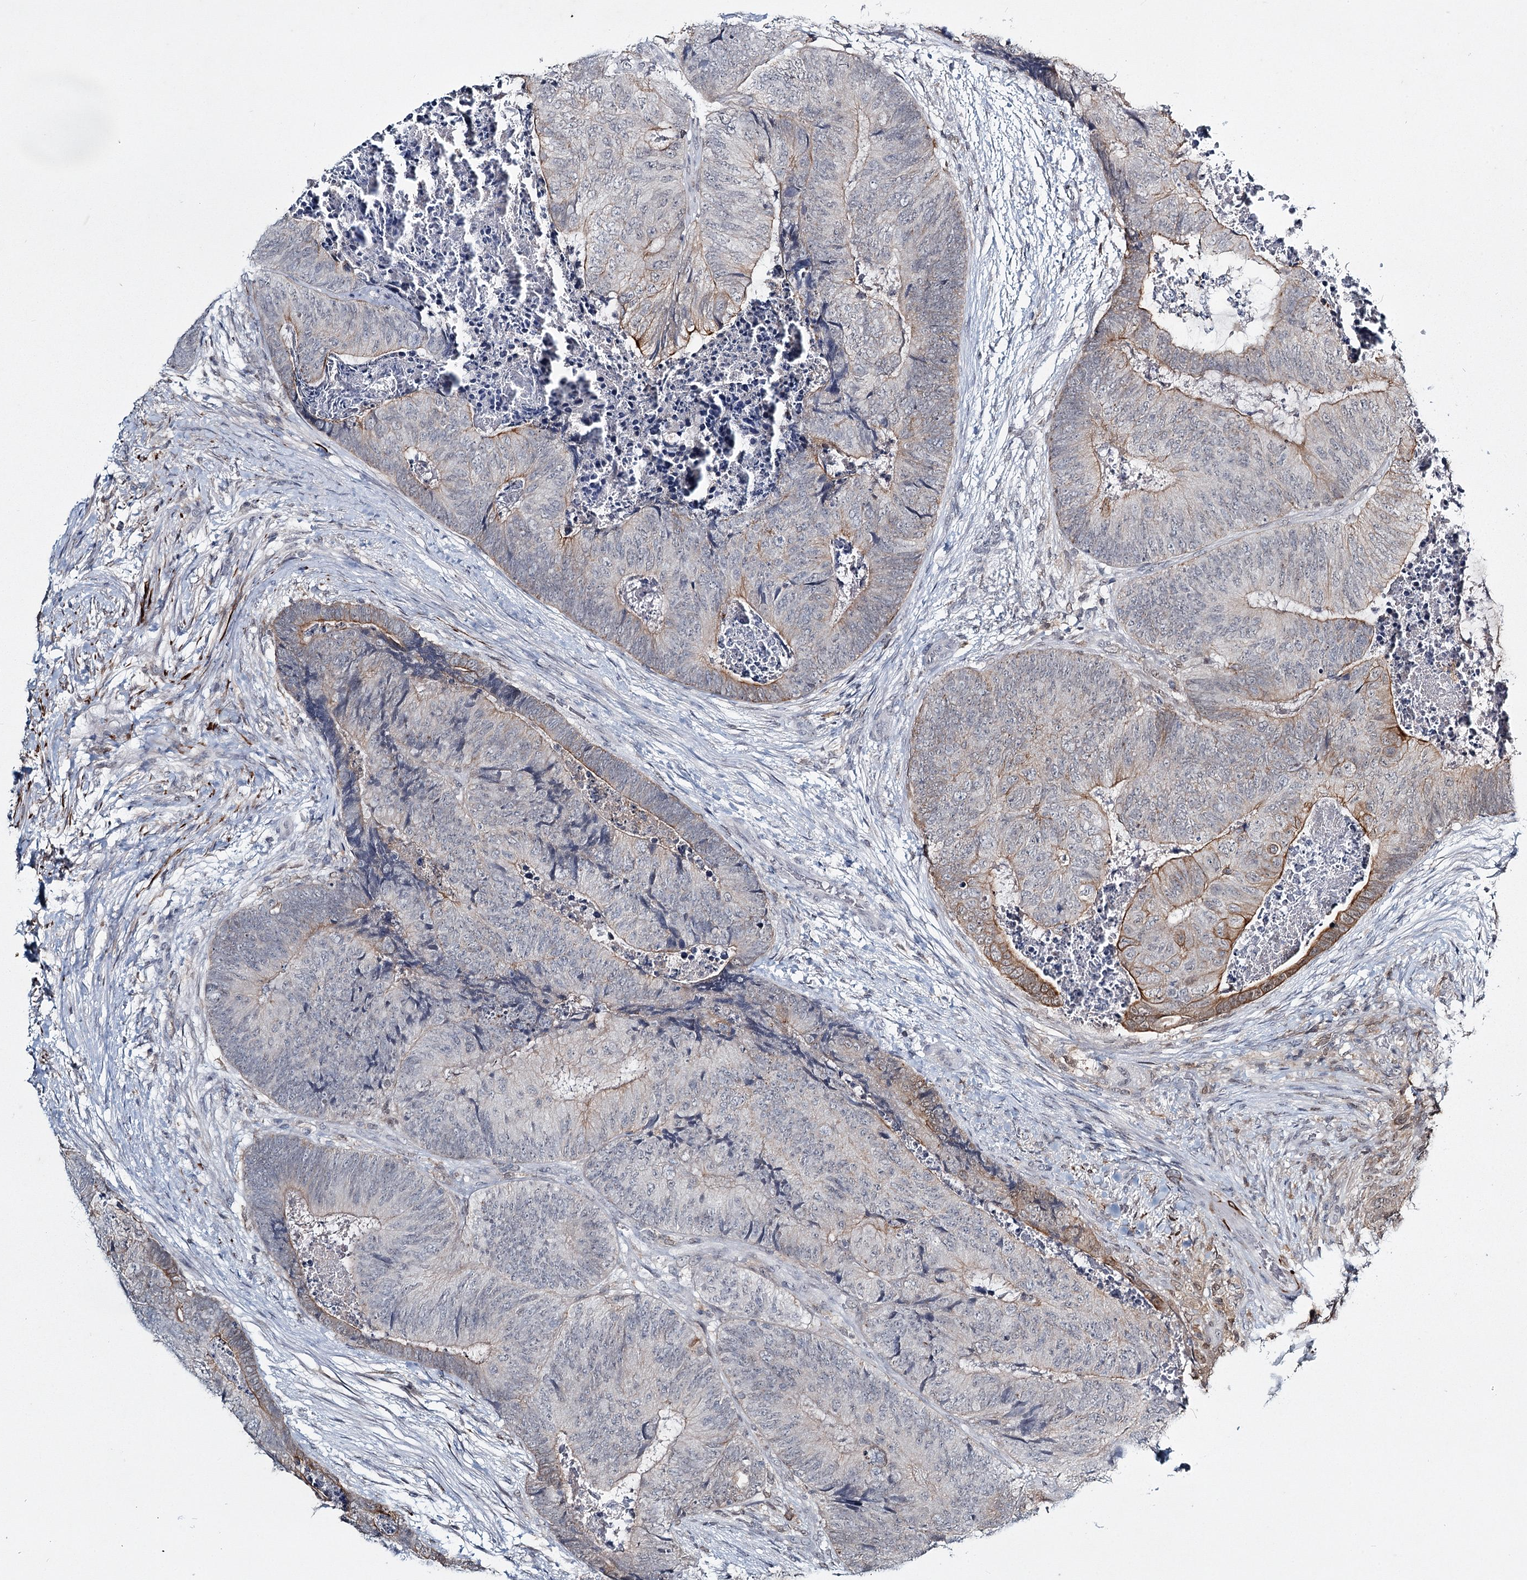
{"staining": {"intensity": "moderate", "quantity": "<25%", "location": "cytoplasmic/membranous"}, "tissue": "colorectal cancer", "cell_type": "Tumor cells", "image_type": "cancer", "snomed": [{"axis": "morphology", "description": "Adenocarcinoma, NOS"}, {"axis": "topography", "description": "Colon"}], "caption": "Protein staining of colorectal cancer (adenocarcinoma) tissue exhibits moderate cytoplasmic/membranous expression in approximately <25% of tumor cells.", "gene": "TMEM70", "patient": {"sex": "female", "age": 67}}